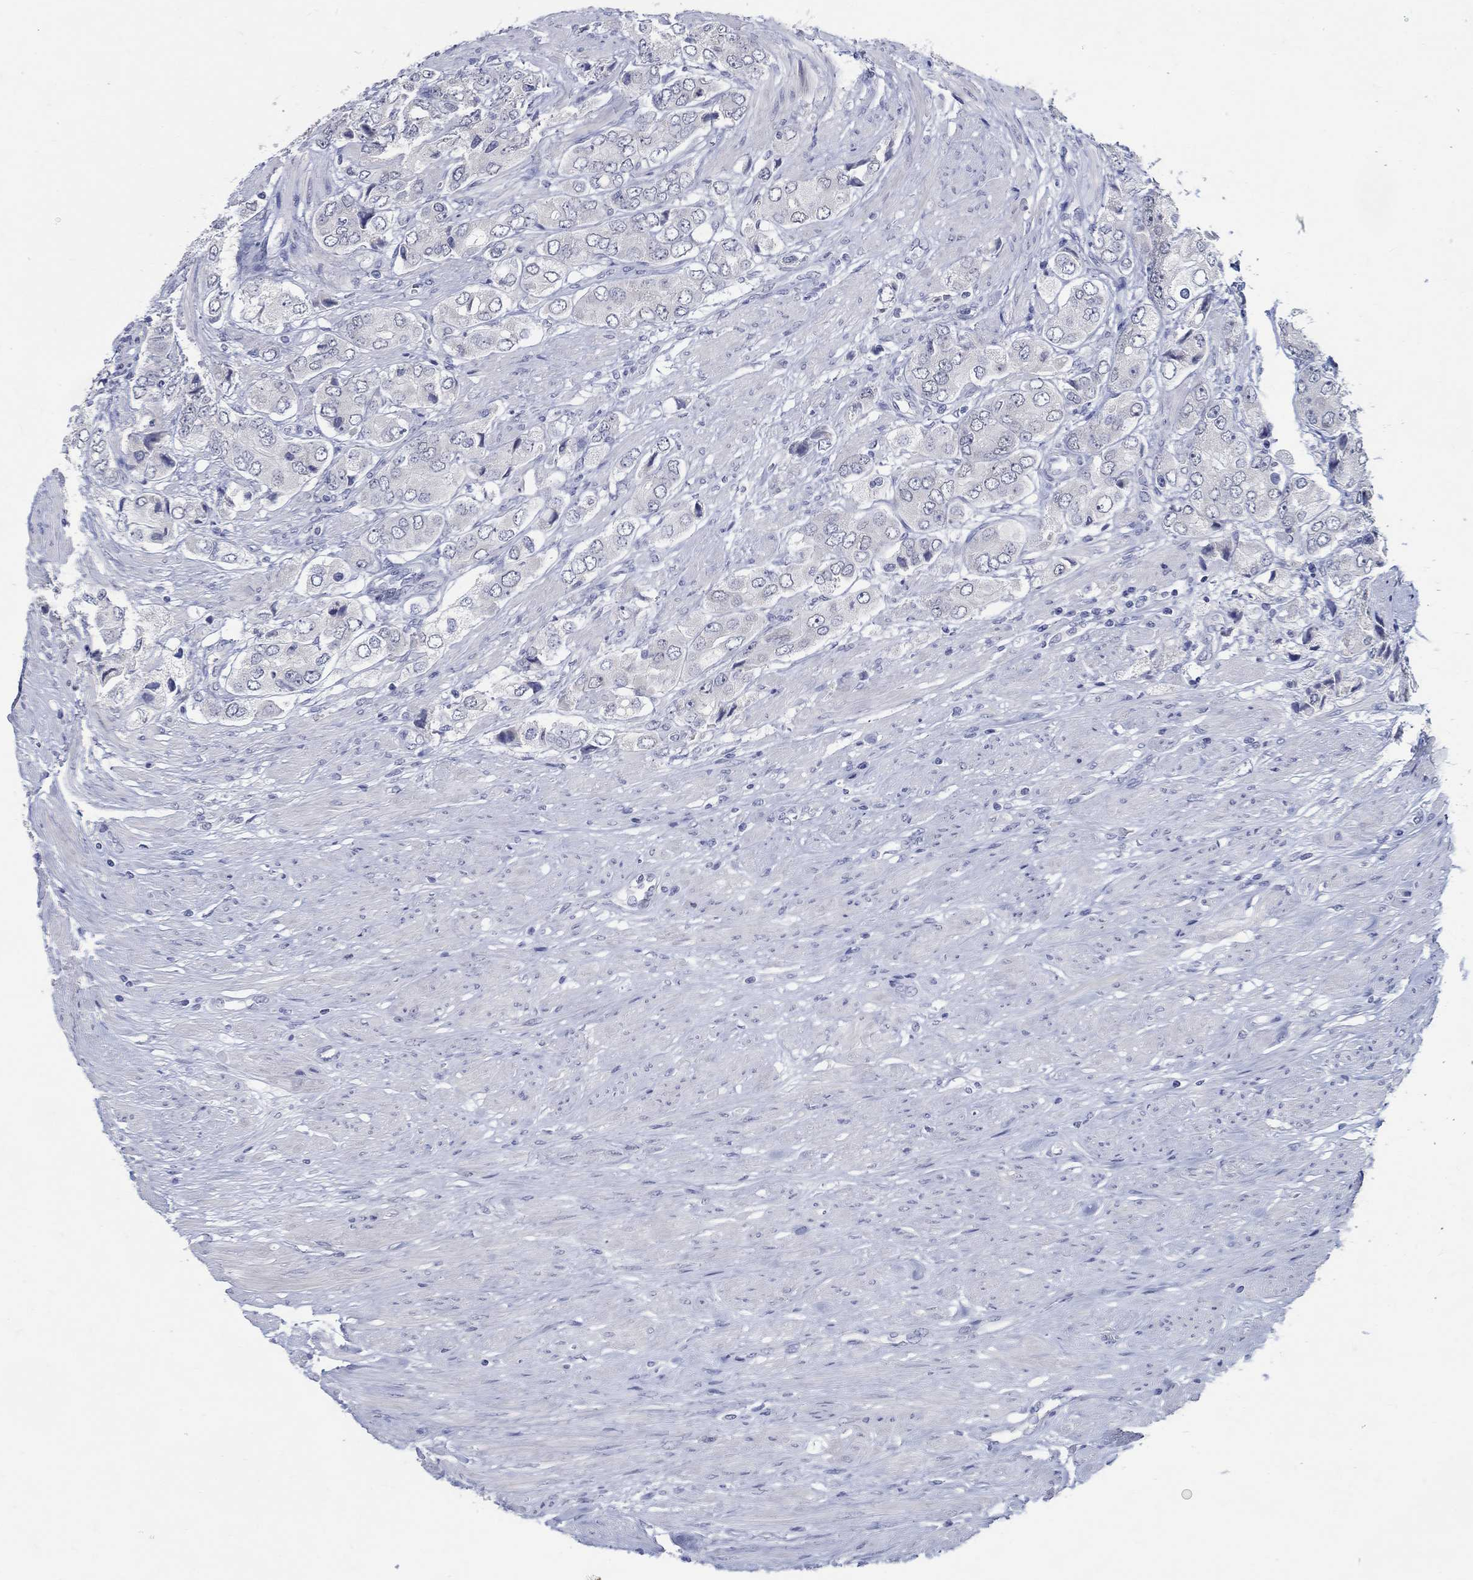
{"staining": {"intensity": "negative", "quantity": "none", "location": "none"}, "tissue": "prostate cancer", "cell_type": "Tumor cells", "image_type": "cancer", "snomed": [{"axis": "morphology", "description": "Adenocarcinoma, Low grade"}, {"axis": "topography", "description": "Prostate"}], "caption": "Low-grade adenocarcinoma (prostate) was stained to show a protein in brown. There is no significant expression in tumor cells.", "gene": "SOX2", "patient": {"sex": "male", "age": 69}}